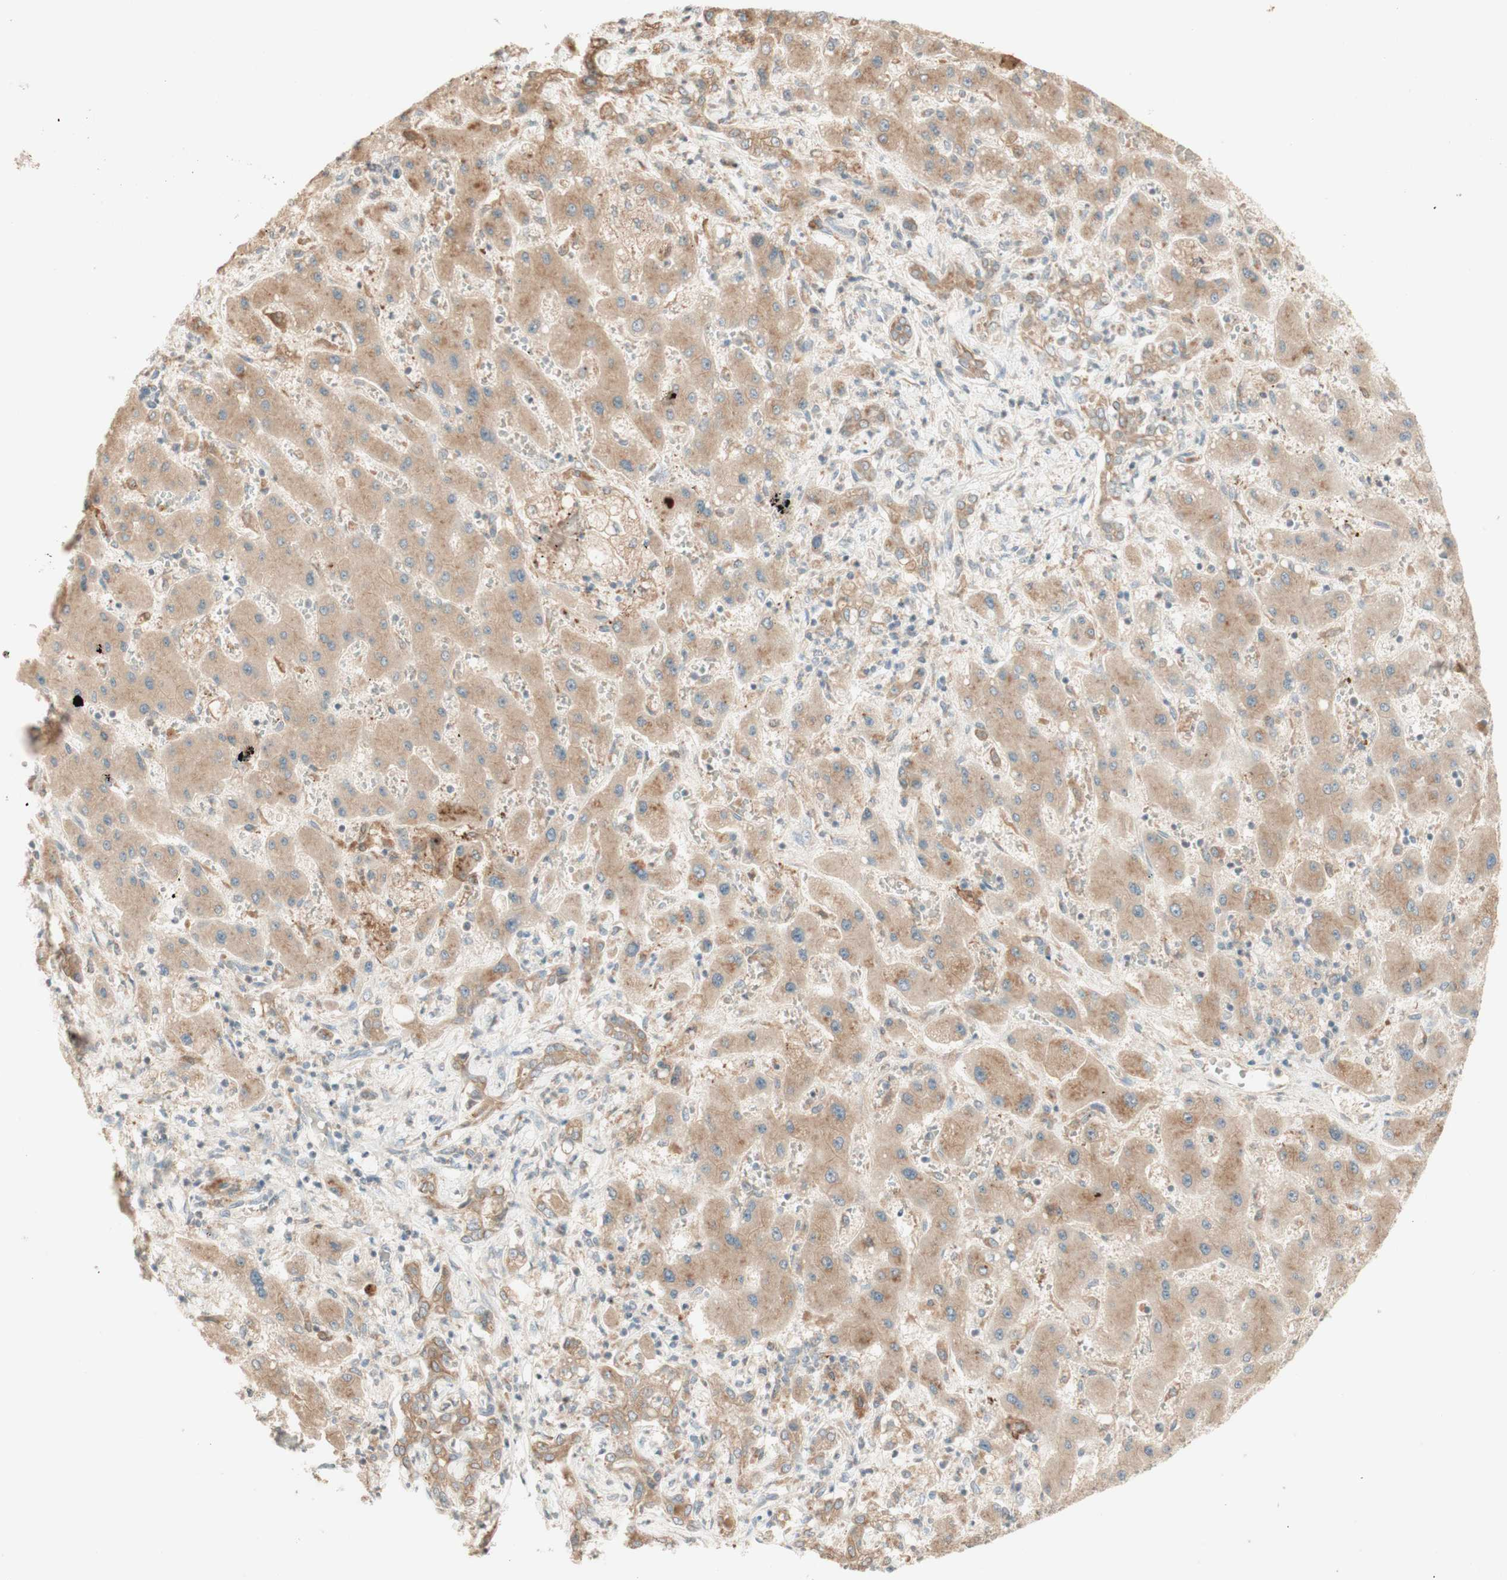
{"staining": {"intensity": "moderate", "quantity": ">75%", "location": "cytoplasmic/membranous"}, "tissue": "liver cancer", "cell_type": "Tumor cells", "image_type": "cancer", "snomed": [{"axis": "morphology", "description": "Cholangiocarcinoma"}, {"axis": "topography", "description": "Liver"}], "caption": "DAB immunohistochemical staining of liver cancer (cholangiocarcinoma) shows moderate cytoplasmic/membranous protein positivity in about >75% of tumor cells.", "gene": "CLCN2", "patient": {"sex": "male", "age": 50}}